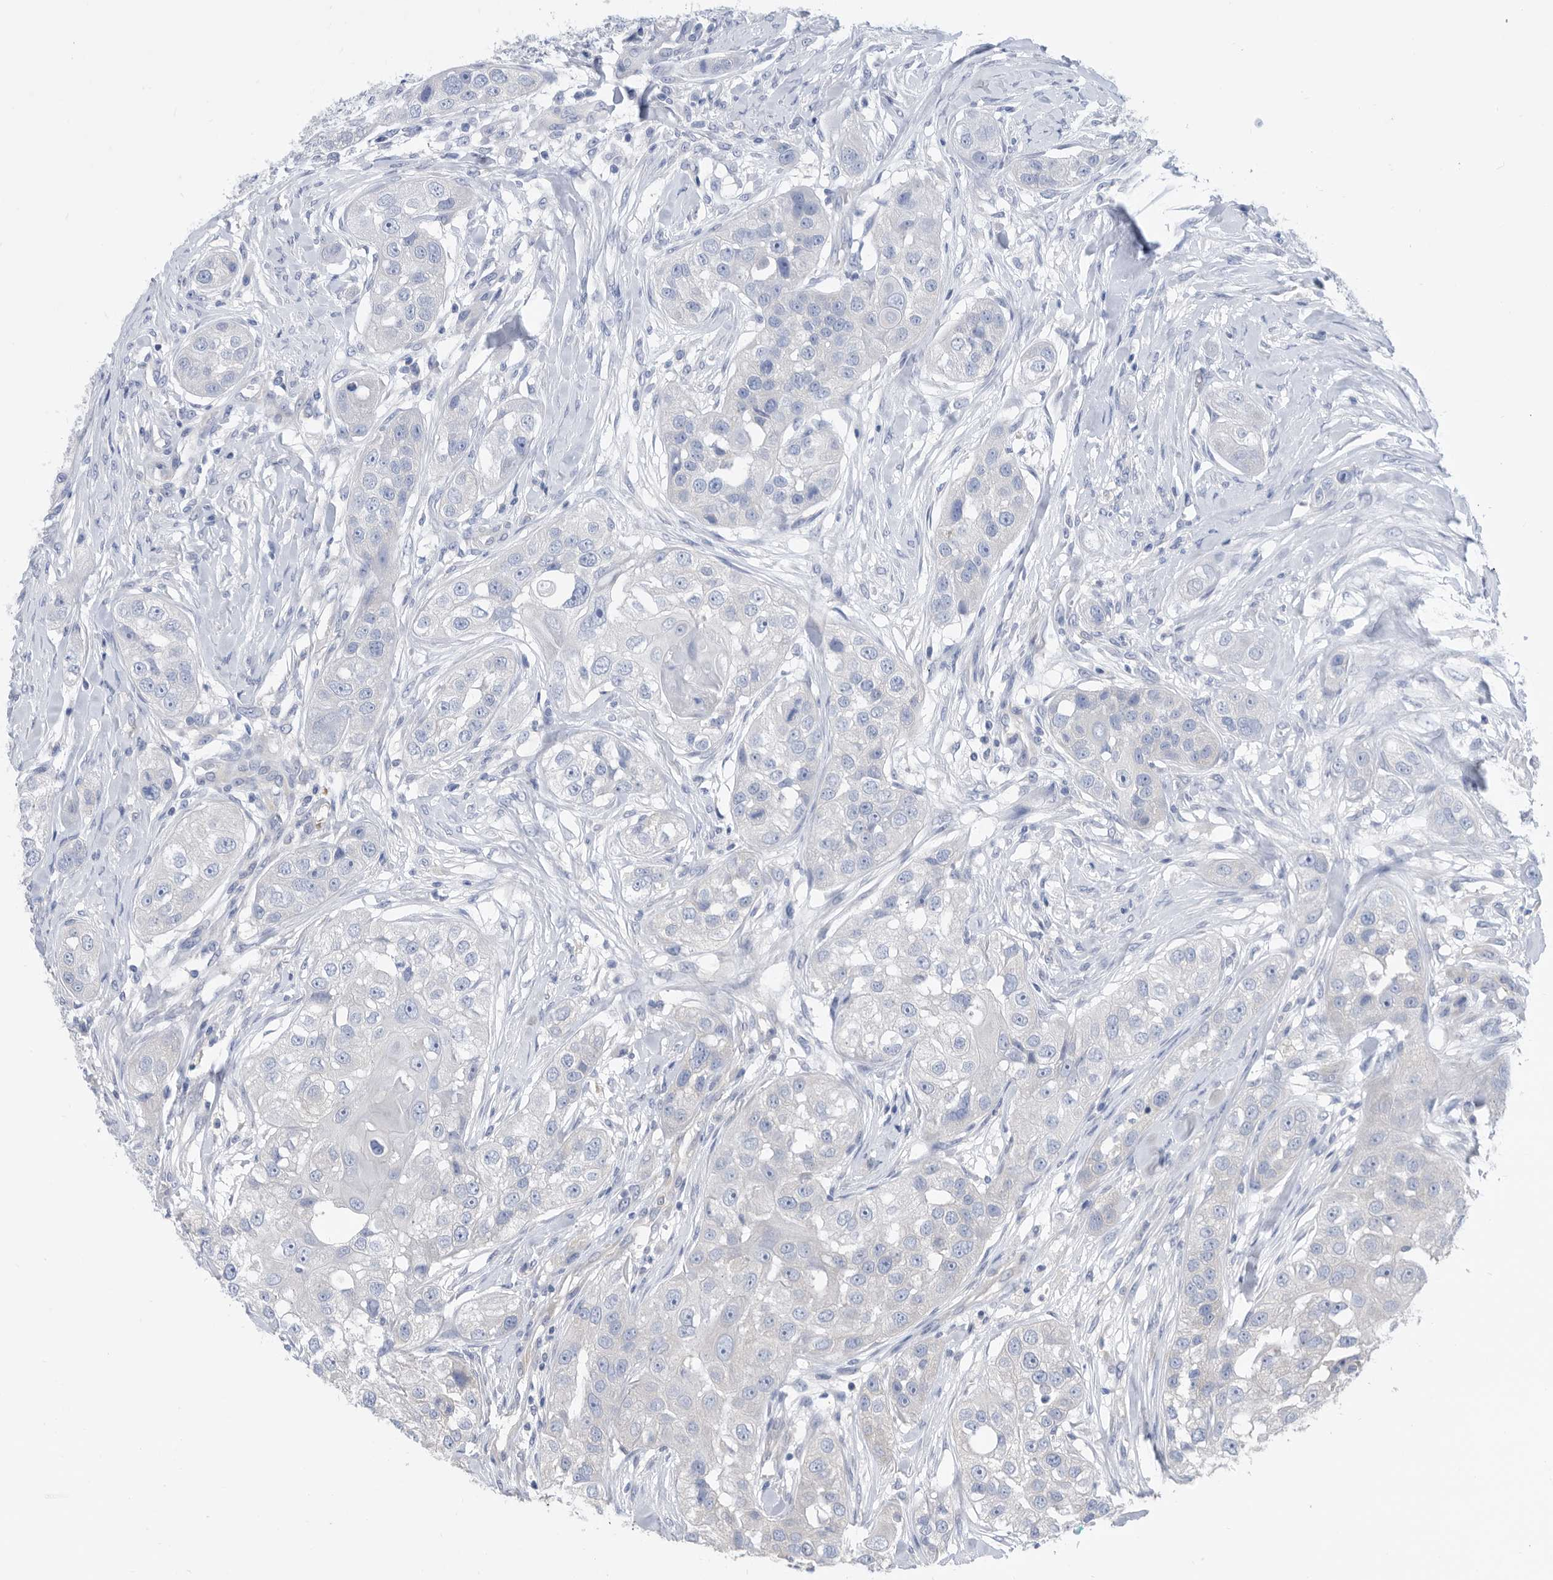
{"staining": {"intensity": "negative", "quantity": "none", "location": "none"}, "tissue": "head and neck cancer", "cell_type": "Tumor cells", "image_type": "cancer", "snomed": [{"axis": "morphology", "description": "Normal tissue, NOS"}, {"axis": "morphology", "description": "Squamous cell carcinoma, NOS"}, {"axis": "topography", "description": "Skeletal muscle"}, {"axis": "topography", "description": "Head-Neck"}], "caption": "Tumor cells are negative for protein expression in human head and neck cancer (squamous cell carcinoma).", "gene": "CCT4", "patient": {"sex": "male", "age": 51}}